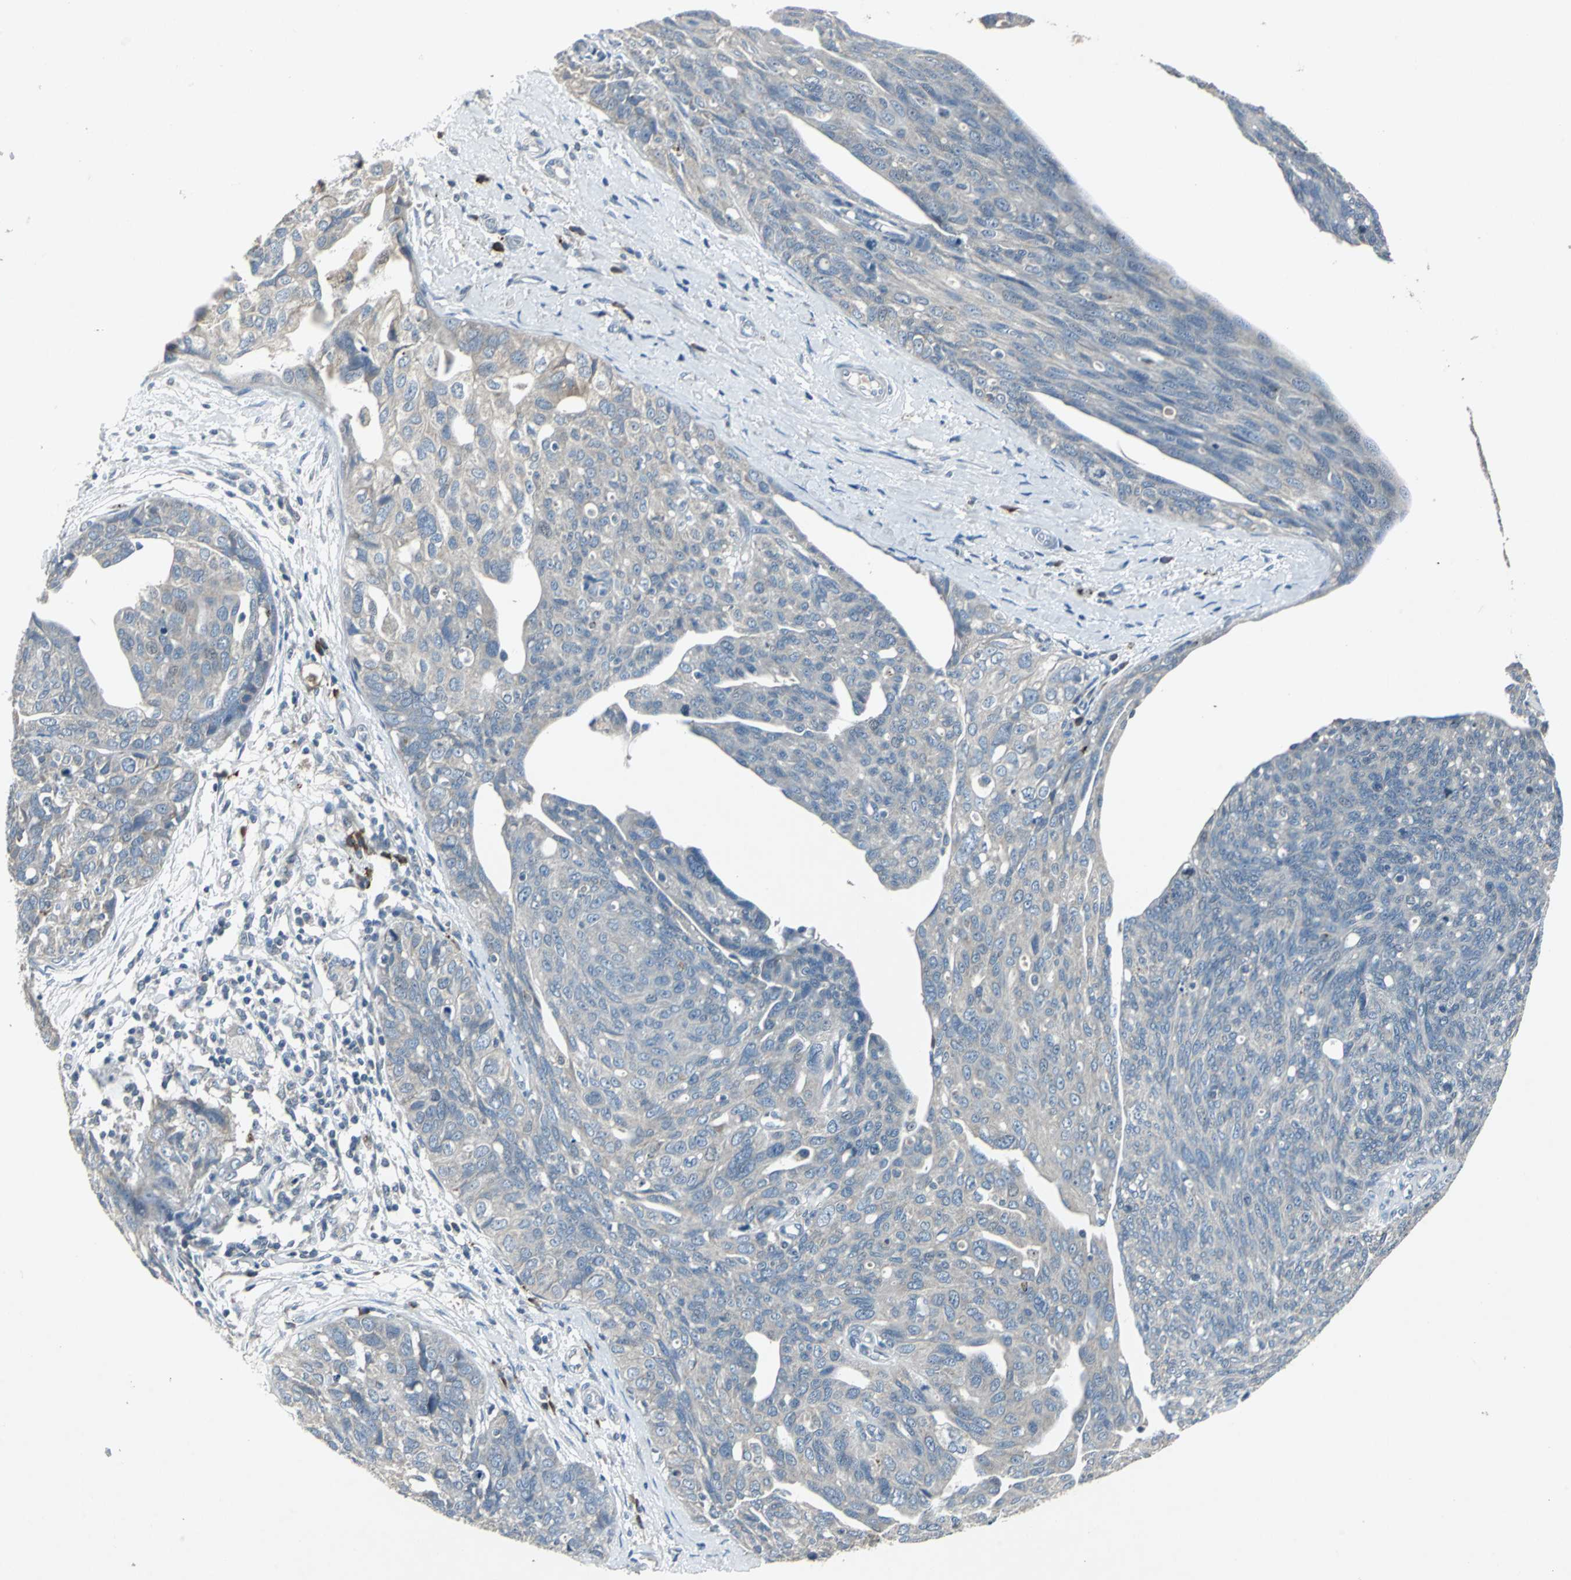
{"staining": {"intensity": "weak", "quantity": ">75%", "location": "cytoplasmic/membranous"}, "tissue": "ovarian cancer", "cell_type": "Tumor cells", "image_type": "cancer", "snomed": [{"axis": "morphology", "description": "Carcinoma, endometroid"}, {"axis": "topography", "description": "Ovary"}], "caption": "A histopathology image of human ovarian cancer stained for a protein demonstrates weak cytoplasmic/membranous brown staining in tumor cells.", "gene": "SLC2A13", "patient": {"sex": "female", "age": 60}}